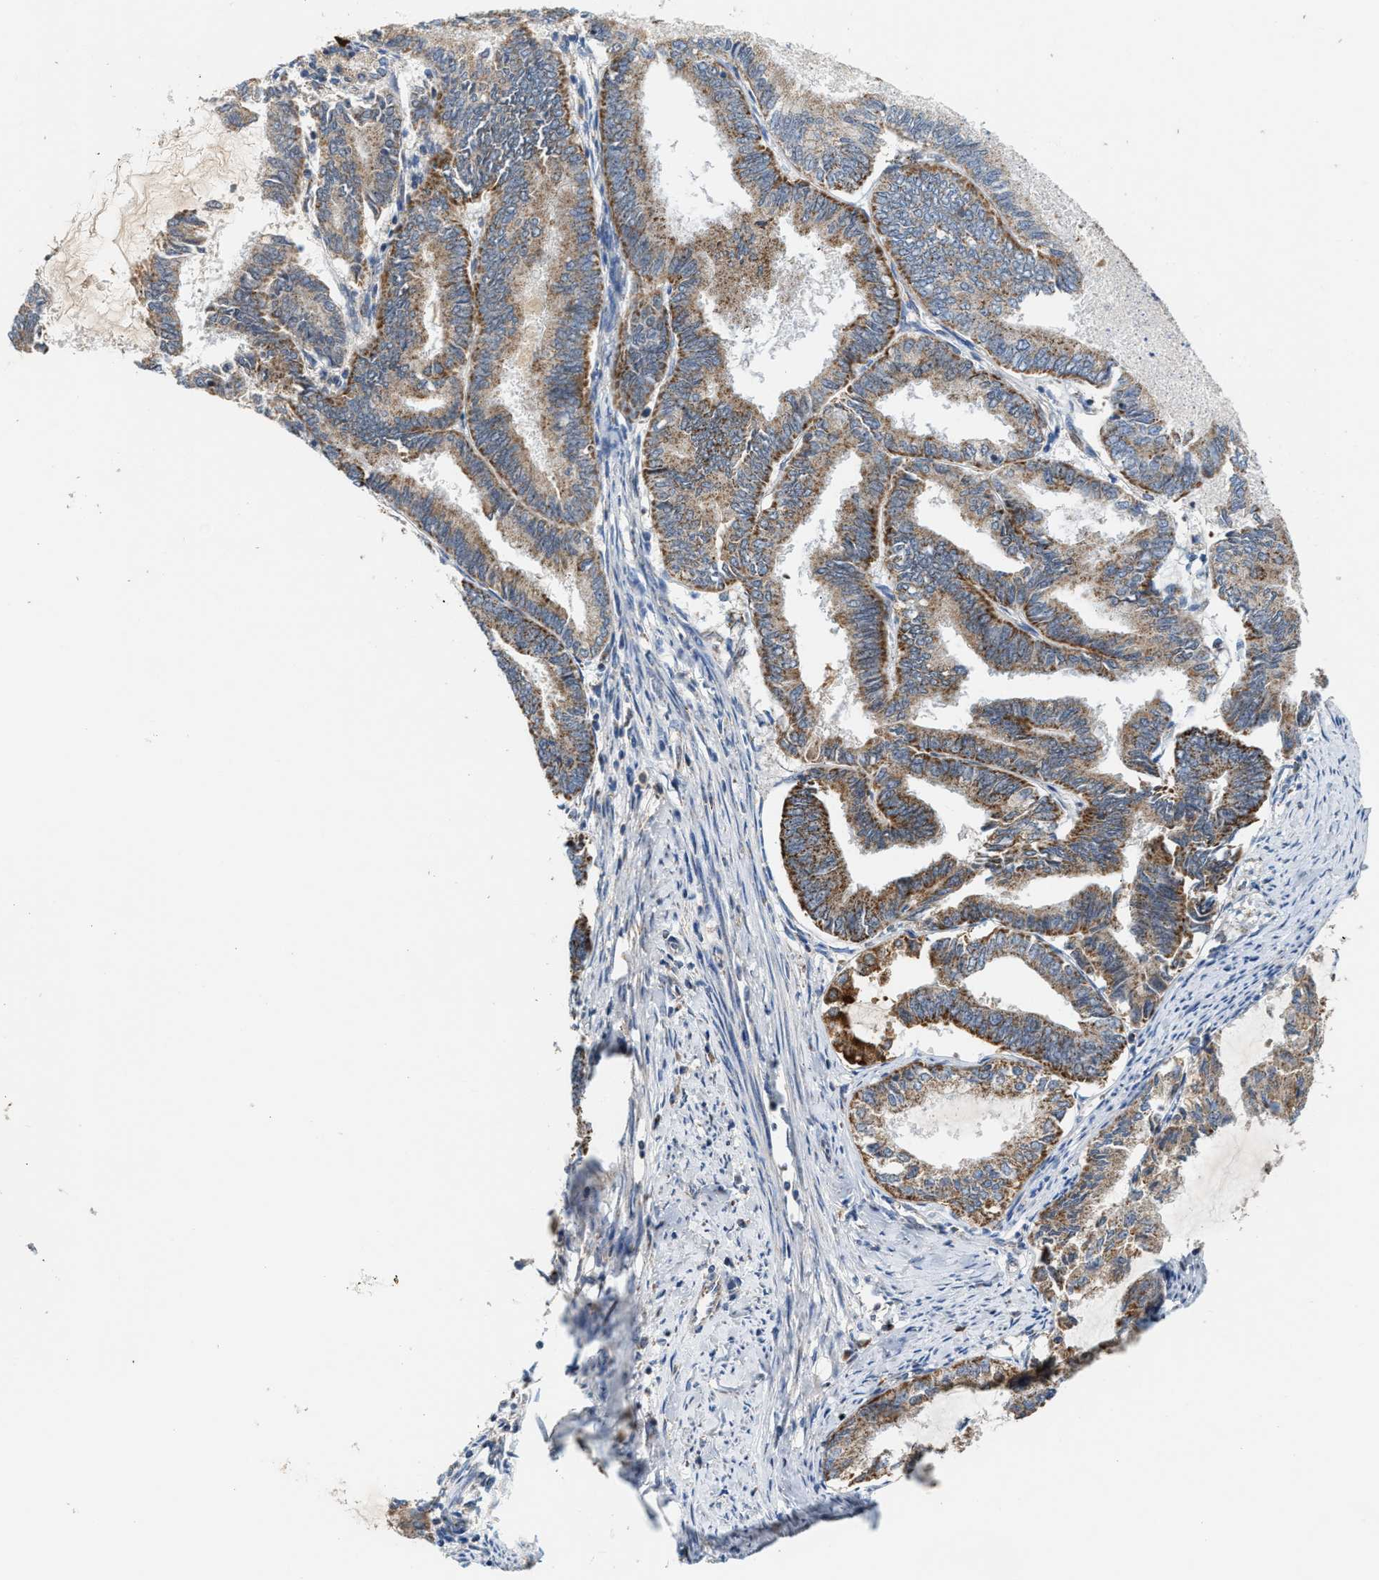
{"staining": {"intensity": "moderate", "quantity": ">75%", "location": "cytoplasmic/membranous"}, "tissue": "endometrial cancer", "cell_type": "Tumor cells", "image_type": "cancer", "snomed": [{"axis": "morphology", "description": "Adenocarcinoma, NOS"}, {"axis": "topography", "description": "Endometrium"}], "caption": "The micrograph reveals a brown stain indicating the presence of a protein in the cytoplasmic/membranous of tumor cells in endometrial cancer.", "gene": "PMPCA", "patient": {"sex": "female", "age": 86}}